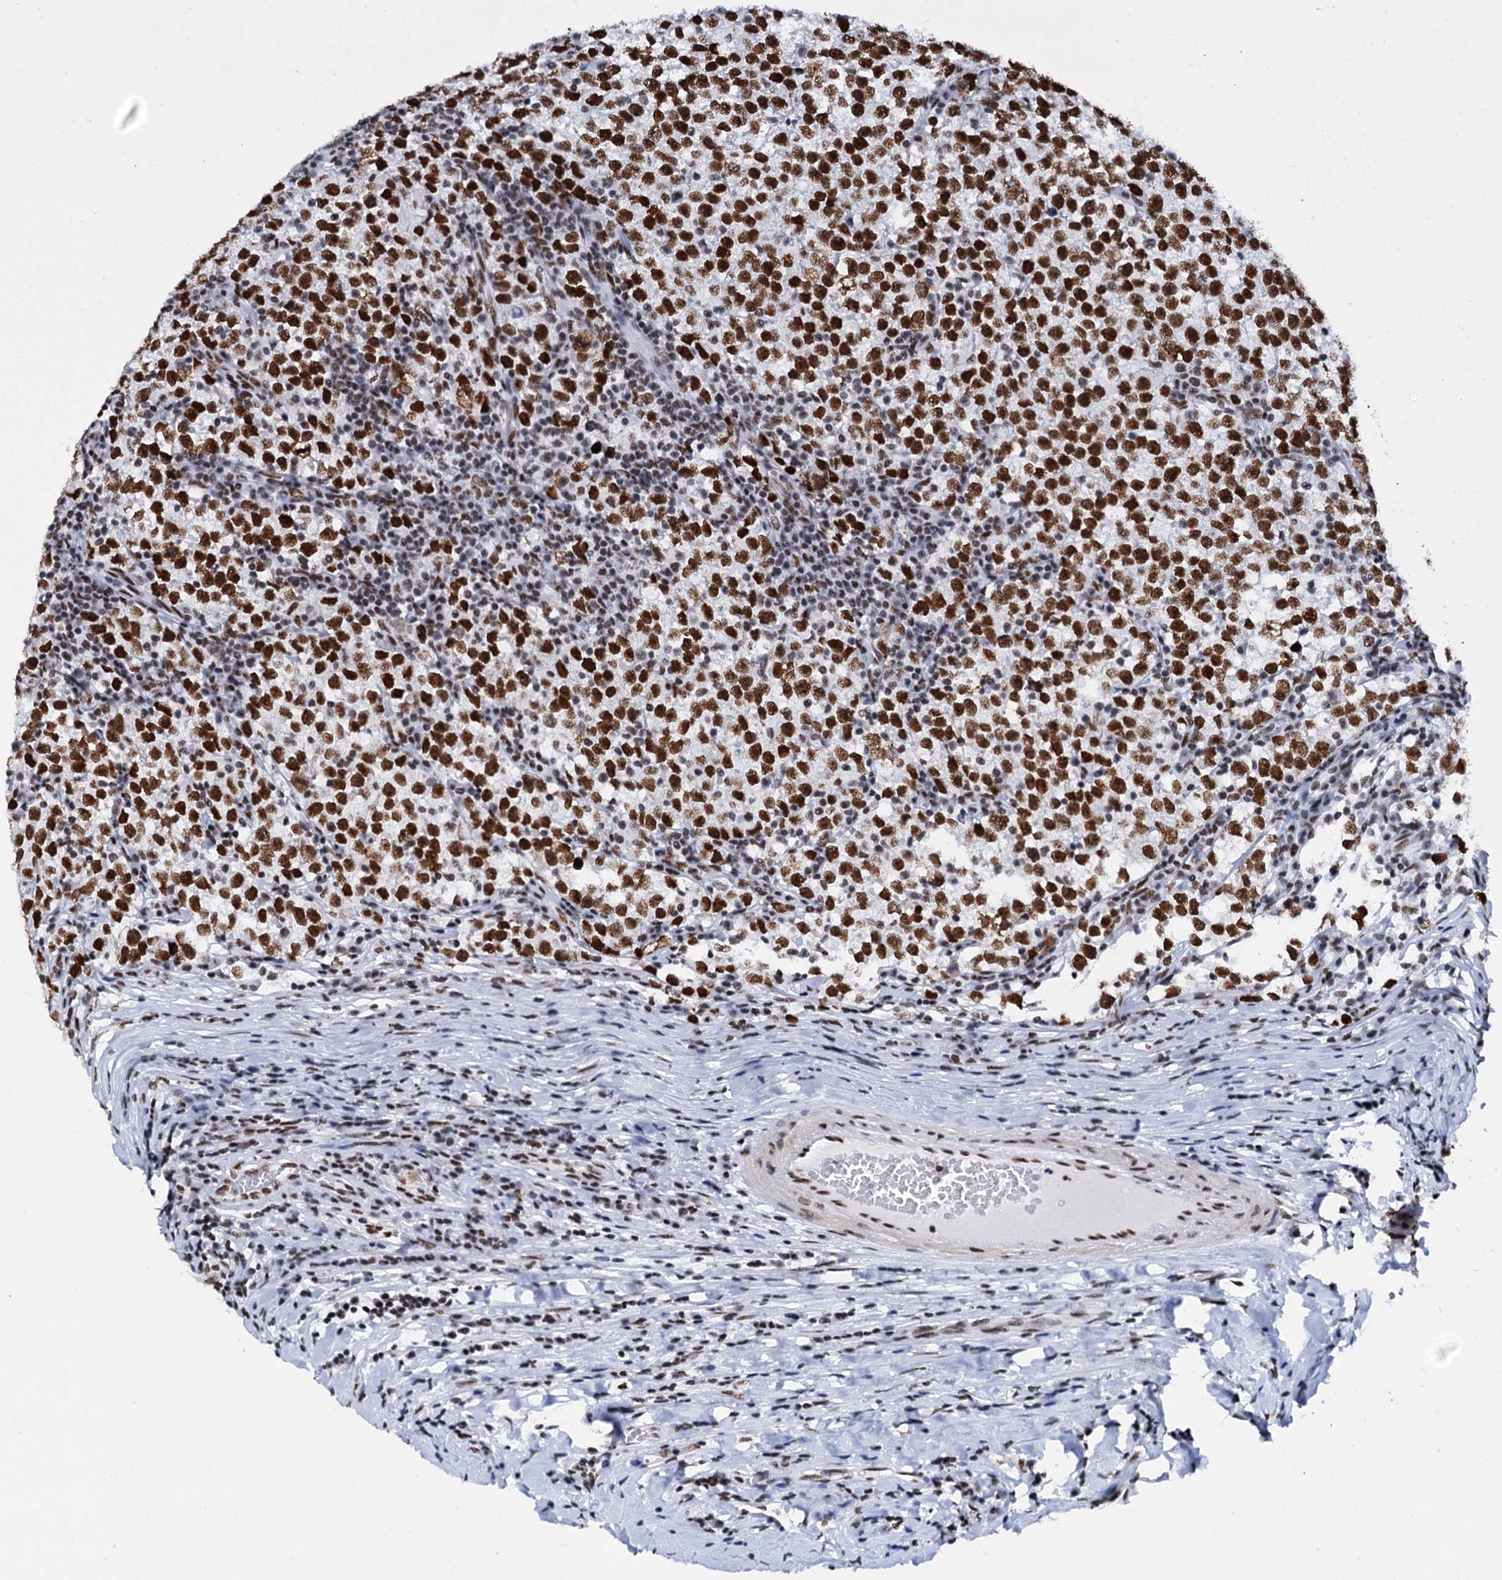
{"staining": {"intensity": "strong", "quantity": ">75%", "location": "nuclear"}, "tissue": "testis cancer", "cell_type": "Tumor cells", "image_type": "cancer", "snomed": [{"axis": "morphology", "description": "Normal tissue, NOS"}, {"axis": "morphology", "description": "Seminoma, NOS"}, {"axis": "topography", "description": "Testis"}], "caption": "This image exhibits IHC staining of testis cancer (seminoma), with high strong nuclear staining in approximately >75% of tumor cells.", "gene": "SLTM", "patient": {"sex": "male", "age": 43}}